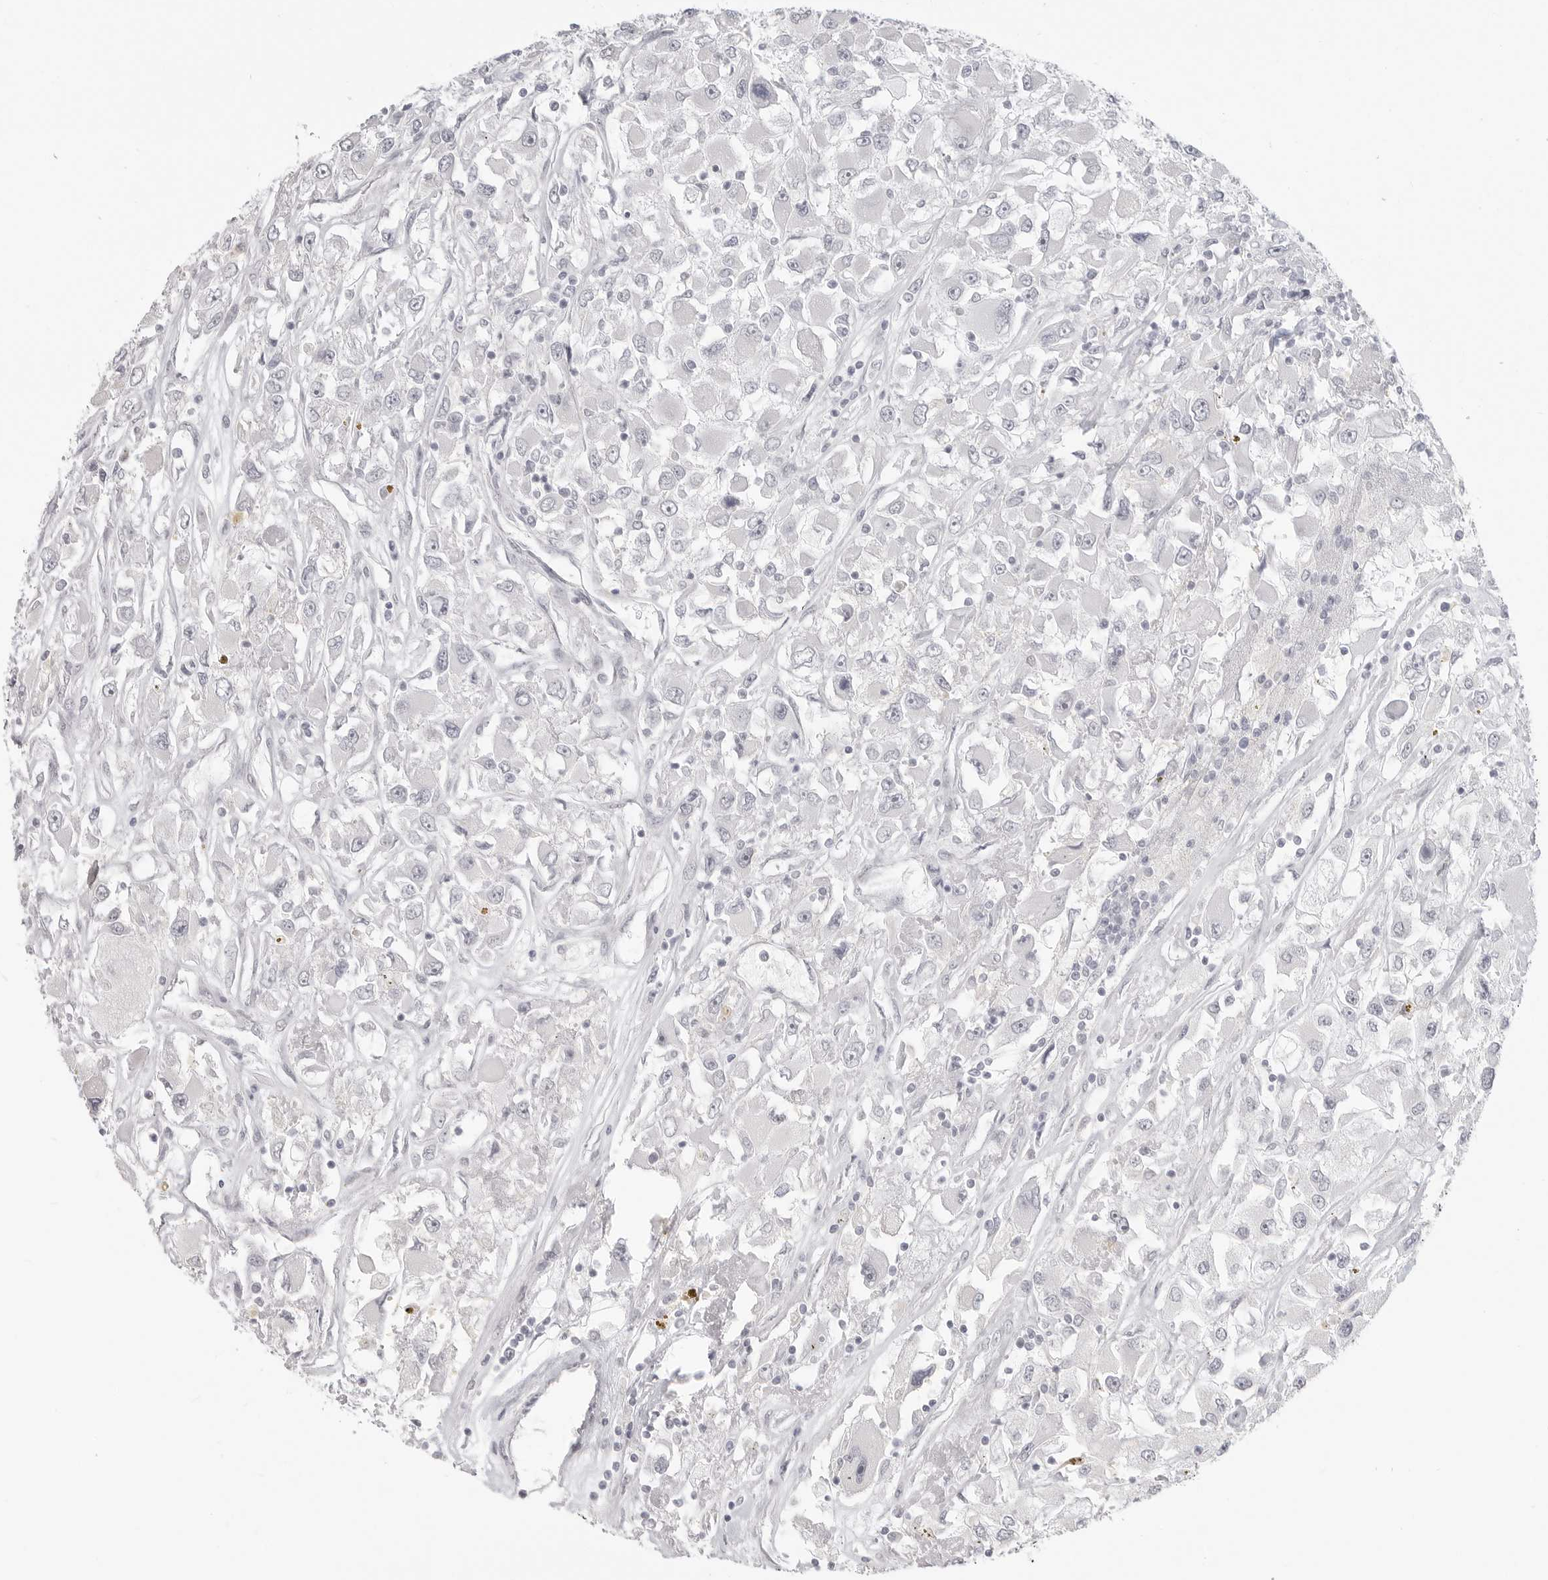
{"staining": {"intensity": "negative", "quantity": "none", "location": "none"}, "tissue": "renal cancer", "cell_type": "Tumor cells", "image_type": "cancer", "snomed": [{"axis": "morphology", "description": "Adenocarcinoma, NOS"}, {"axis": "topography", "description": "Kidney"}], "caption": "IHC of human renal cancer exhibits no staining in tumor cells.", "gene": "KLK11", "patient": {"sex": "female", "age": 52}}